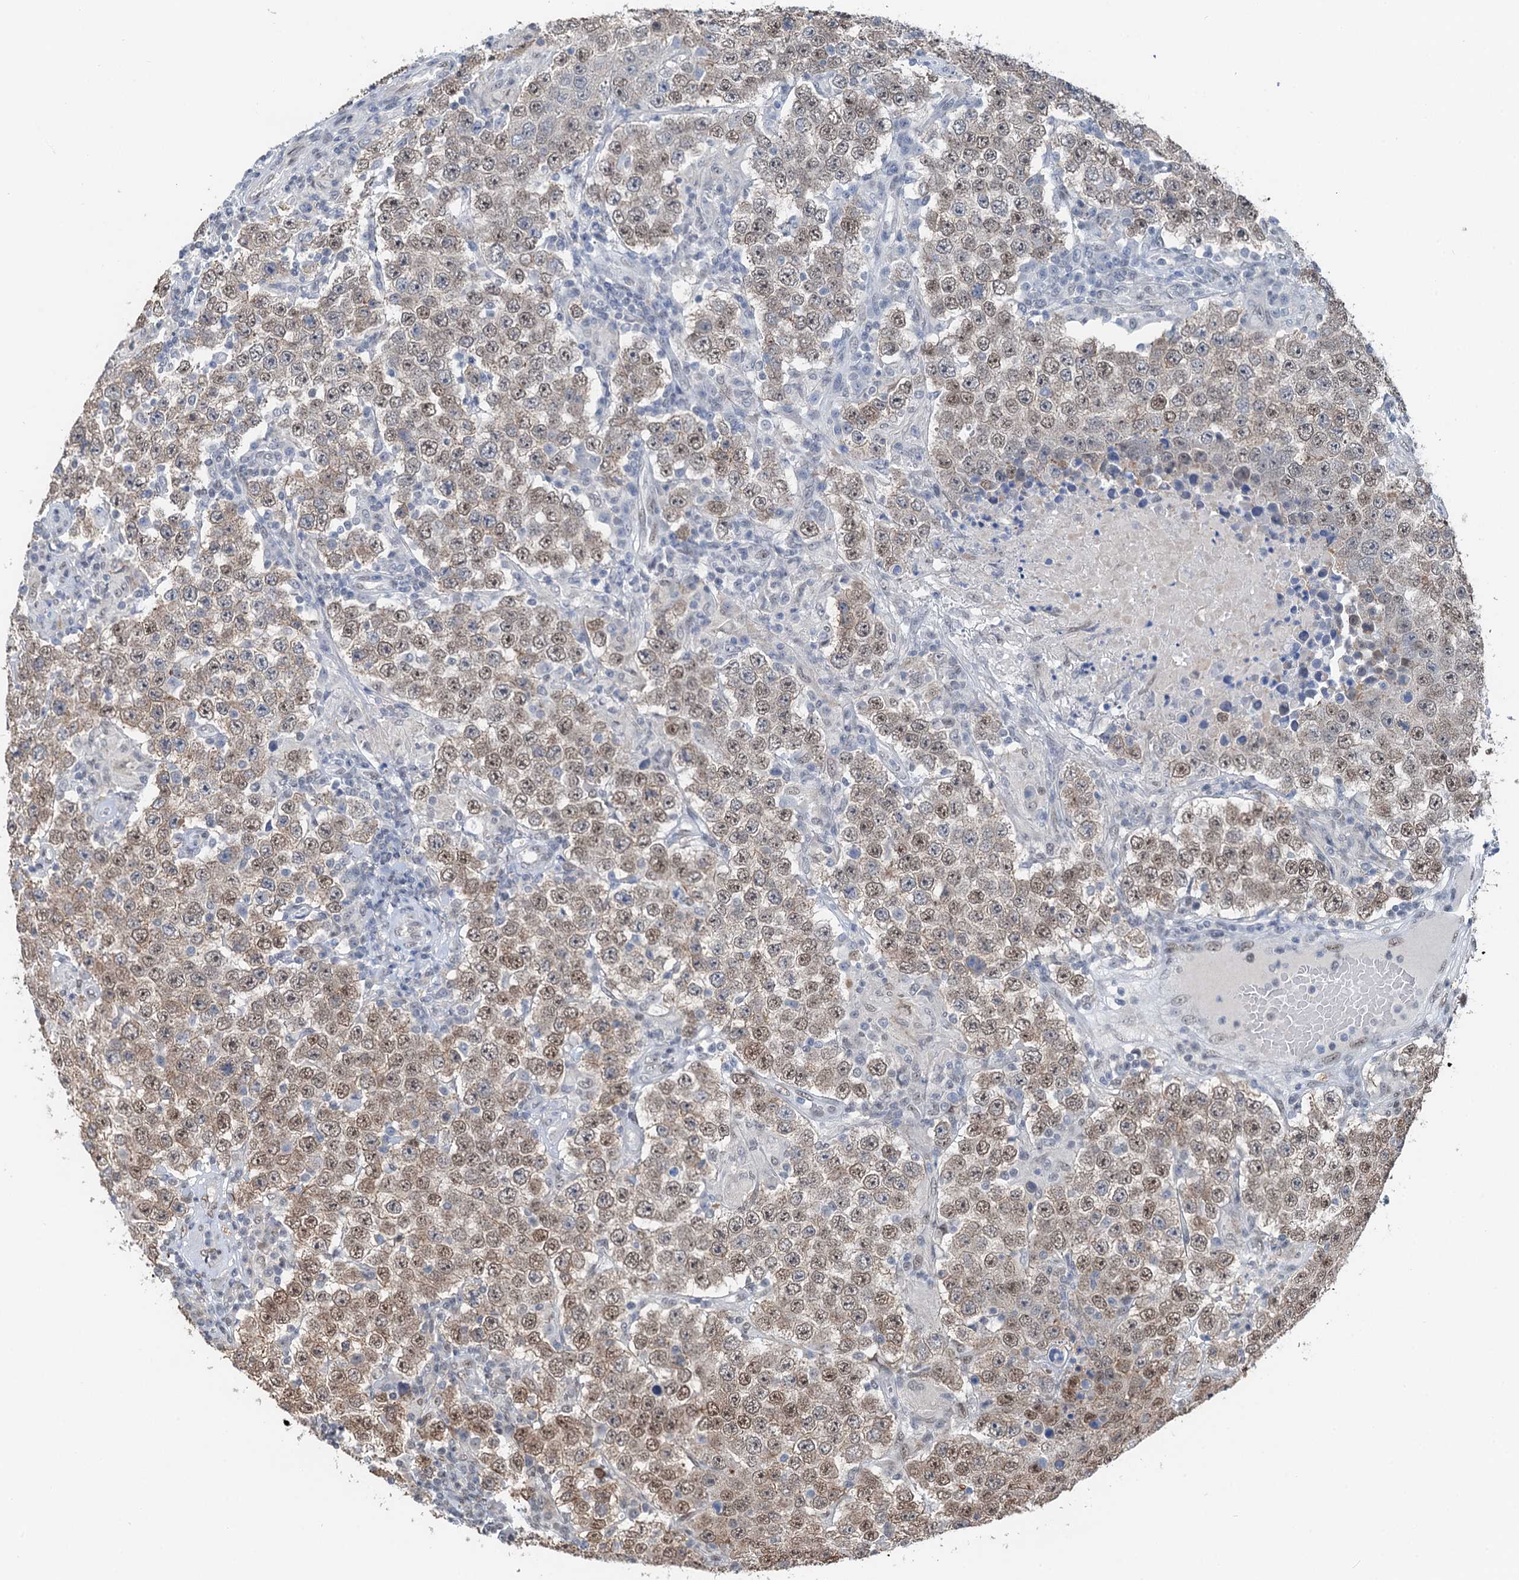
{"staining": {"intensity": "moderate", "quantity": ">75%", "location": "nuclear"}, "tissue": "testis cancer", "cell_type": "Tumor cells", "image_type": "cancer", "snomed": [{"axis": "morphology", "description": "Normal tissue, NOS"}, {"axis": "morphology", "description": "Urothelial carcinoma, High grade"}, {"axis": "morphology", "description": "Seminoma, NOS"}, {"axis": "morphology", "description": "Carcinoma, Embryonal, NOS"}, {"axis": "topography", "description": "Urinary bladder"}, {"axis": "topography", "description": "Testis"}], "caption": "High-power microscopy captured an IHC photomicrograph of testis urothelial carcinoma (high-grade), revealing moderate nuclear expression in about >75% of tumor cells. The staining was performed using DAB, with brown indicating positive protein expression. Nuclei are stained blue with hematoxylin.", "gene": "CFDP1", "patient": {"sex": "male", "age": 41}}